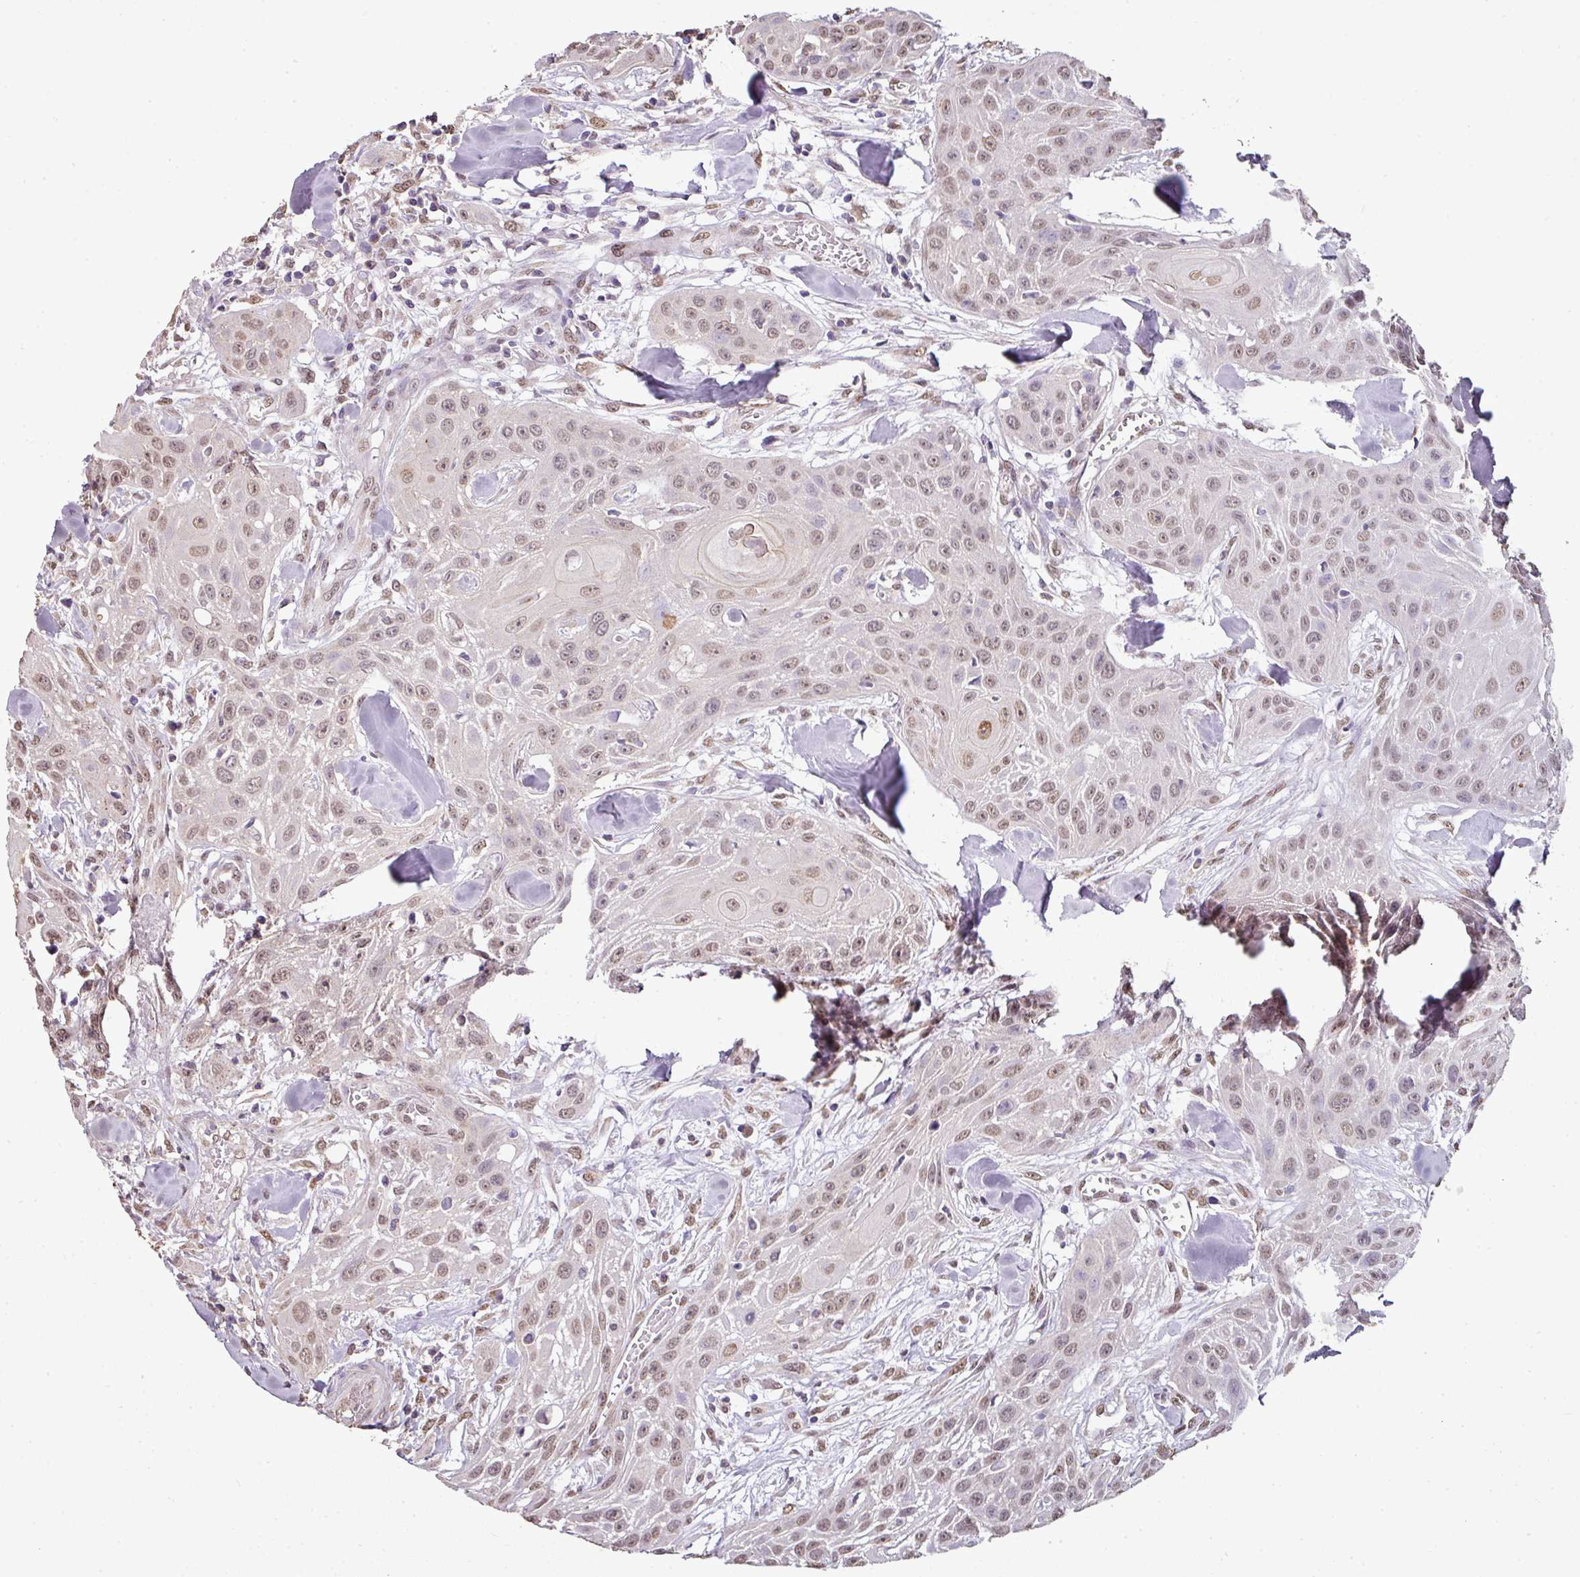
{"staining": {"intensity": "moderate", "quantity": ">75%", "location": "cytoplasmic/membranous,nuclear"}, "tissue": "head and neck cancer", "cell_type": "Tumor cells", "image_type": "cancer", "snomed": [{"axis": "morphology", "description": "Squamous cell carcinoma, NOS"}, {"axis": "topography", "description": "Lymph node"}, {"axis": "topography", "description": "Salivary gland"}, {"axis": "topography", "description": "Head-Neck"}], "caption": "Head and neck squamous cell carcinoma stained for a protein (brown) demonstrates moderate cytoplasmic/membranous and nuclear positive staining in about >75% of tumor cells.", "gene": "JPH2", "patient": {"sex": "female", "age": 74}}